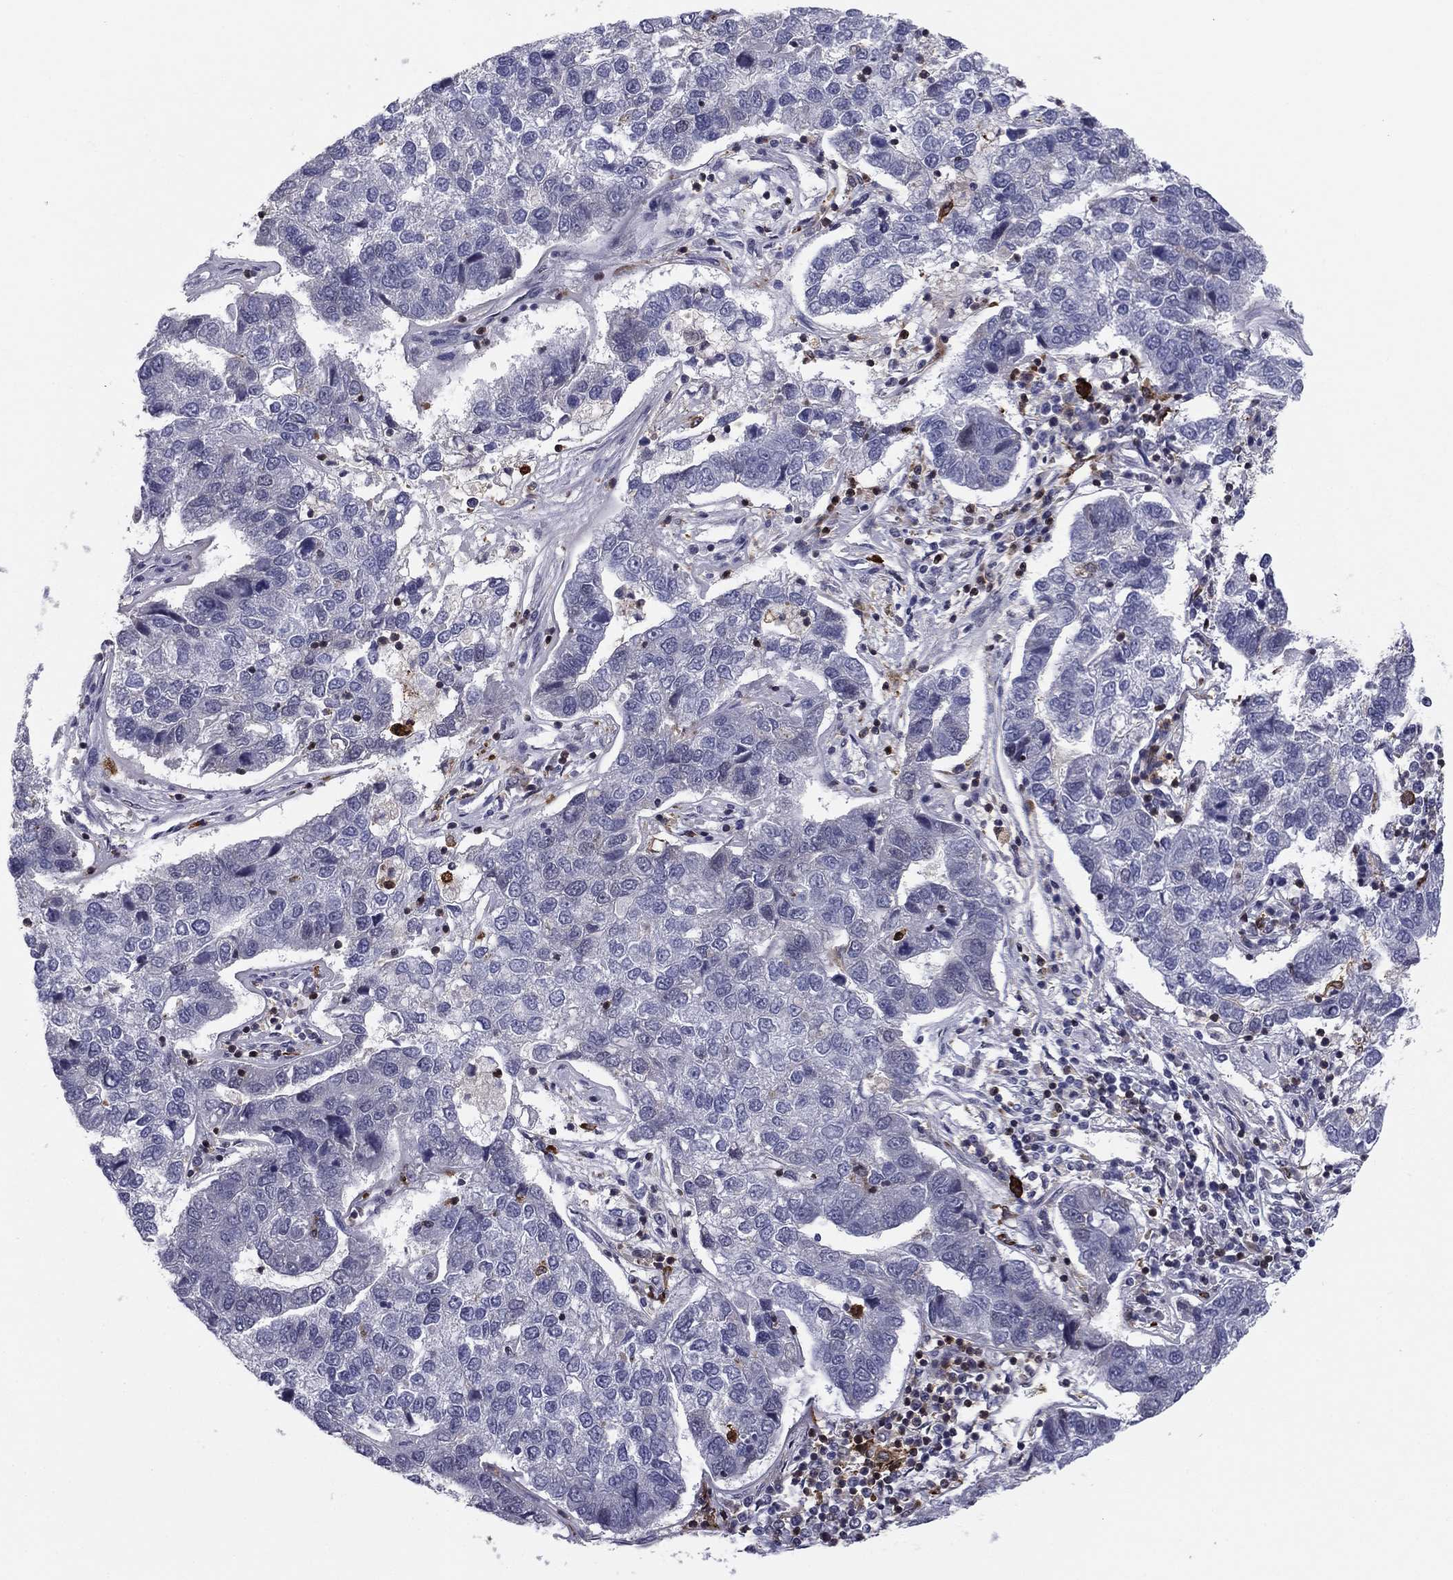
{"staining": {"intensity": "negative", "quantity": "none", "location": "none"}, "tissue": "pancreatic cancer", "cell_type": "Tumor cells", "image_type": "cancer", "snomed": [{"axis": "morphology", "description": "Adenocarcinoma, NOS"}, {"axis": "topography", "description": "Pancreas"}], "caption": "Protein analysis of adenocarcinoma (pancreatic) reveals no significant positivity in tumor cells.", "gene": "PLCB2", "patient": {"sex": "female", "age": 61}}